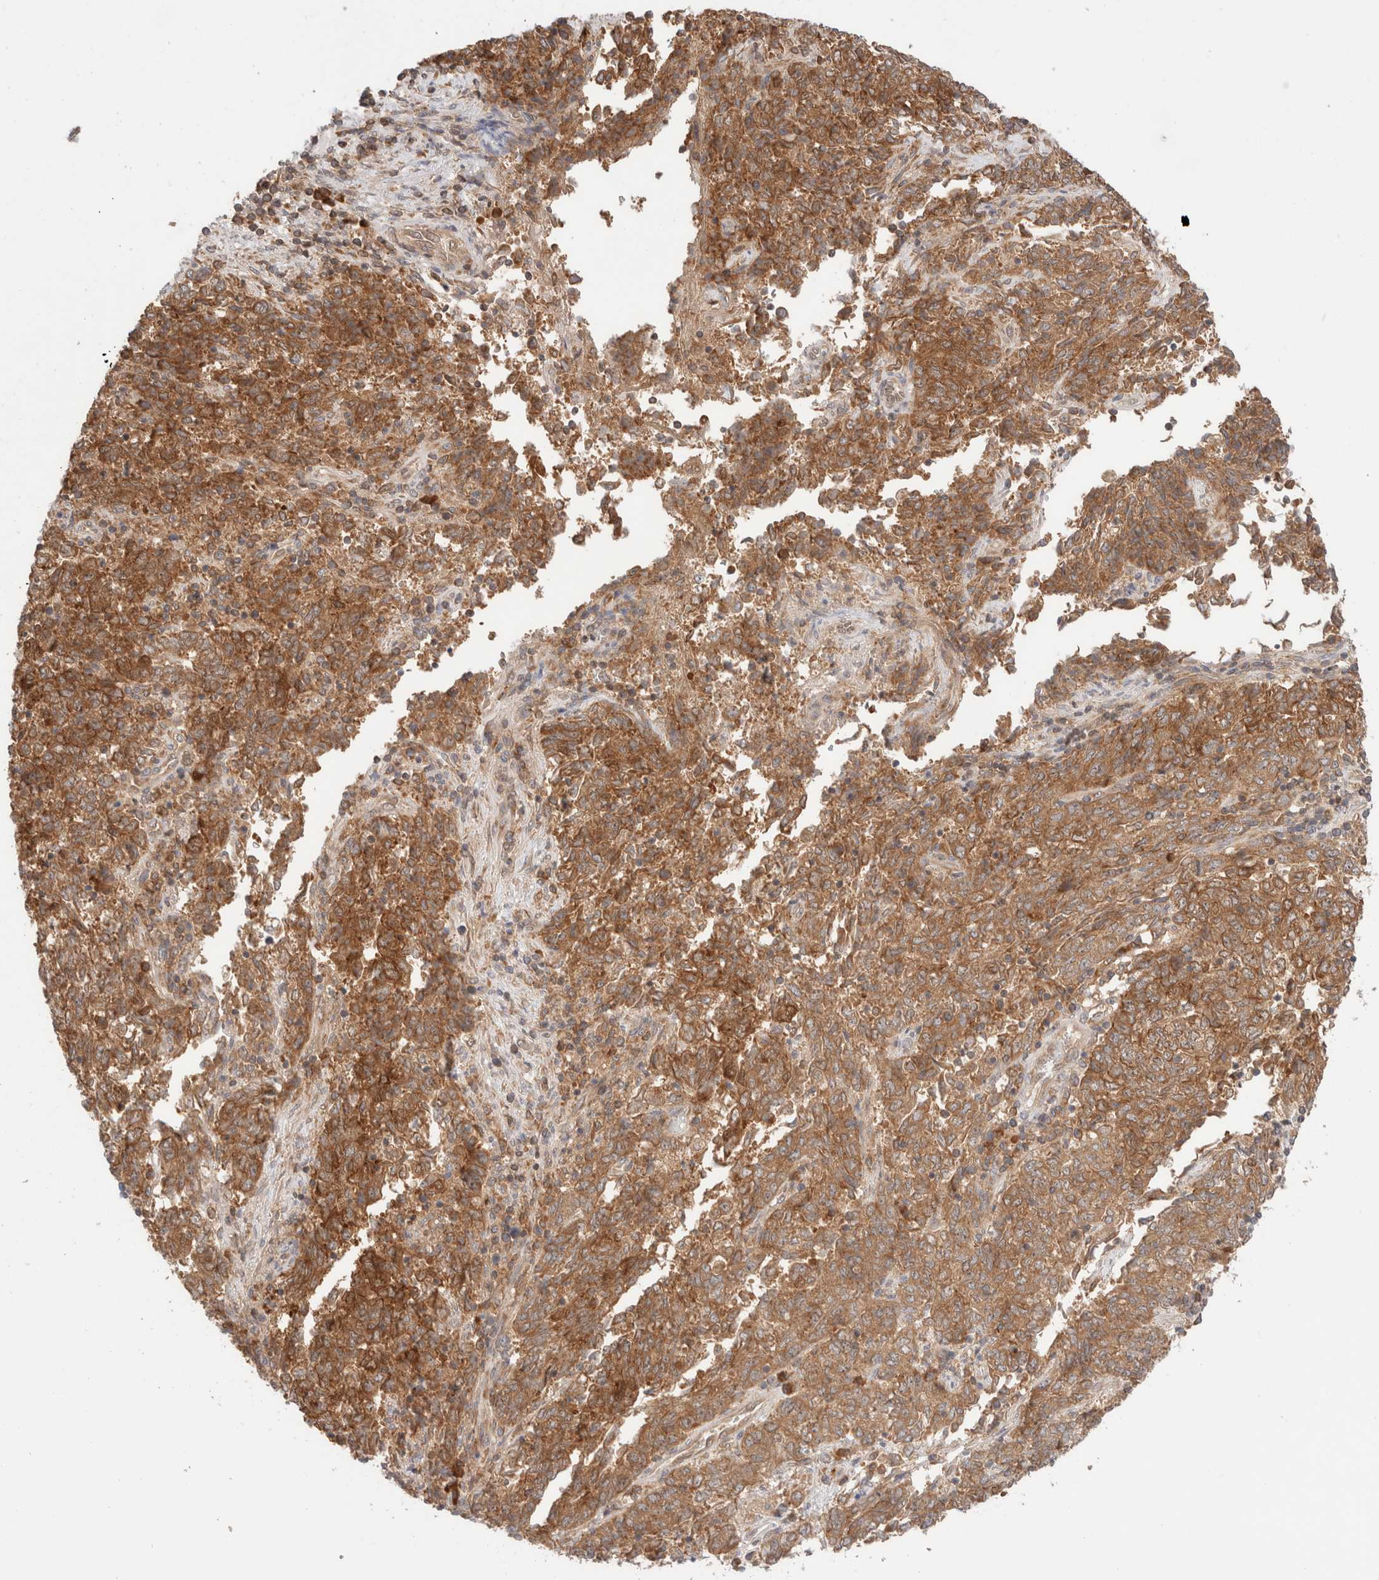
{"staining": {"intensity": "moderate", "quantity": ">75%", "location": "cytoplasmic/membranous"}, "tissue": "endometrial cancer", "cell_type": "Tumor cells", "image_type": "cancer", "snomed": [{"axis": "morphology", "description": "Adenocarcinoma, NOS"}, {"axis": "topography", "description": "Endometrium"}], "caption": "Immunohistochemistry (IHC) of endometrial cancer (adenocarcinoma) demonstrates medium levels of moderate cytoplasmic/membranous expression in approximately >75% of tumor cells.", "gene": "XKR4", "patient": {"sex": "female", "age": 80}}